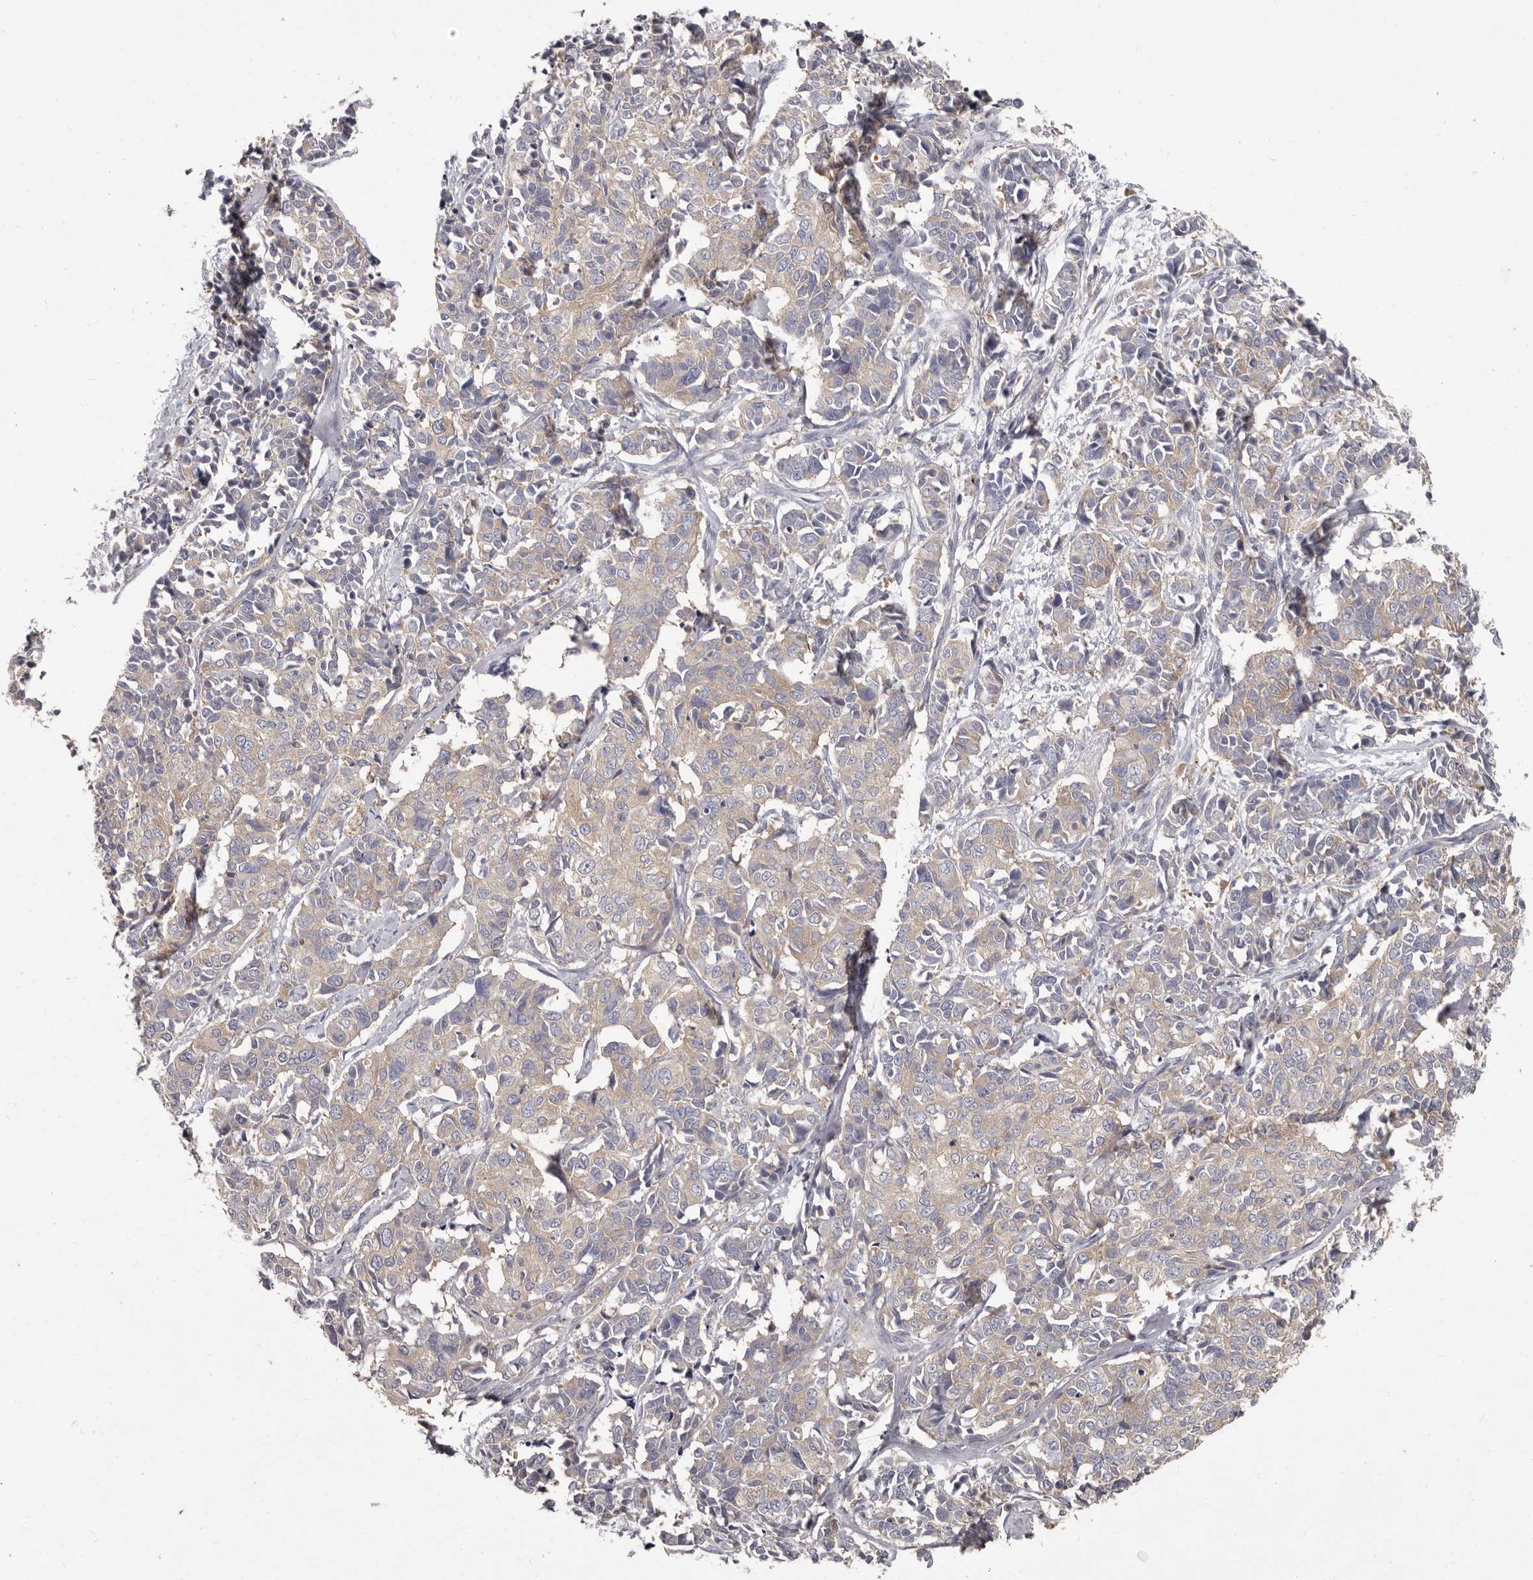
{"staining": {"intensity": "weak", "quantity": "25%-75%", "location": "cytoplasmic/membranous"}, "tissue": "cervical cancer", "cell_type": "Tumor cells", "image_type": "cancer", "snomed": [{"axis": "morphology", "description": "Normal tissue, NOS"}, {"axis": "morphology", "description": "Squamous cell carcinoma, NOS"}, {"axis": "topography", "description": "Cervix"}], "caption": "Squamous cell carcinoma (cervical) stained for a protein exhibits weak cytoplasmic/membranous positivity in tumor cells.", "gene": "APEH", "patient": {"sex": "female", "age": 35}}